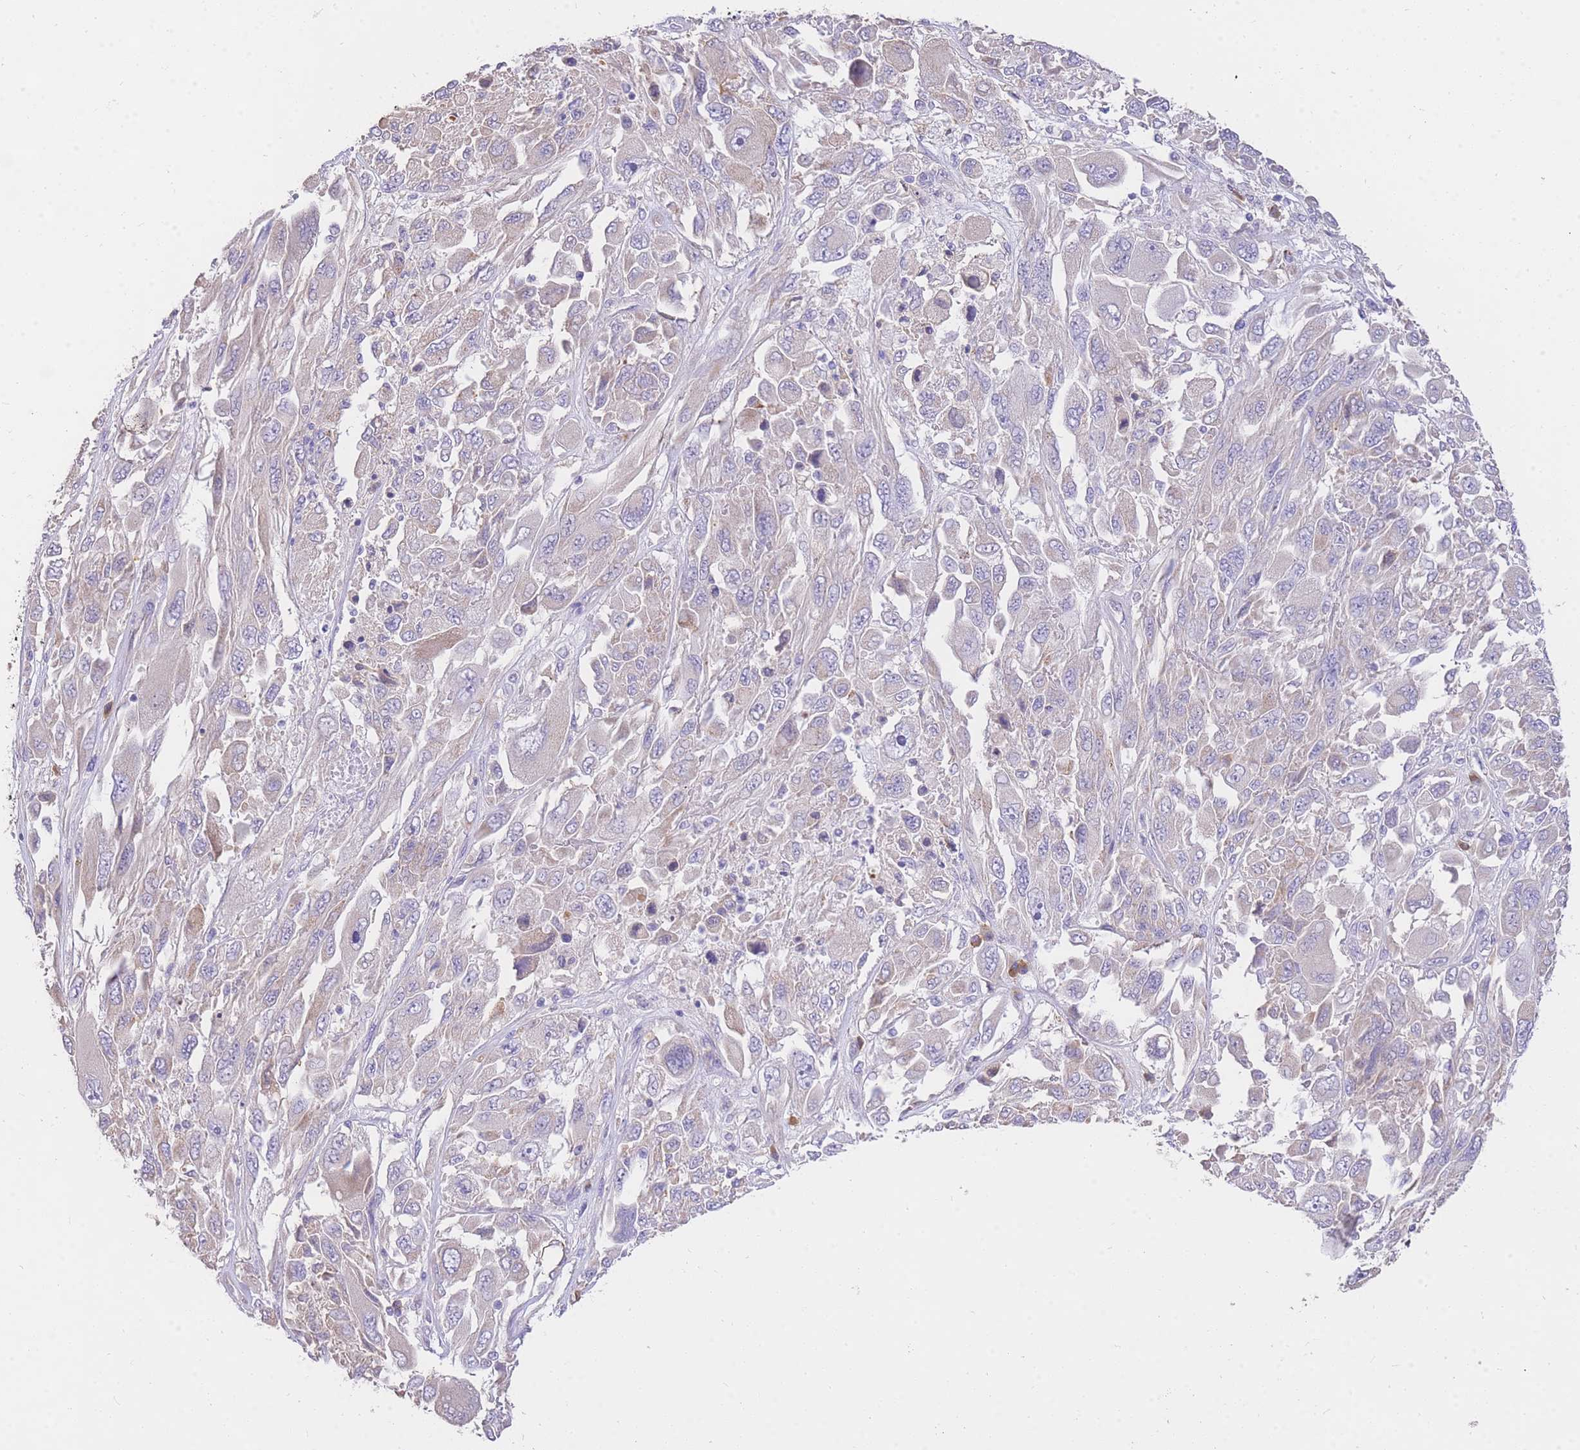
{"staining": {"intensity": "negative", "quantity": "none", "location": "none"}, "tissue": "melanoma", "cell_type": "Tumor cells", "image_type": "cancer", "snomed": [{"axis": "morphology", "description": "Malignant melanoma, NOS"}, {"axis": "topography", "description": "Skin"}], "caption": "High magnification brightfield microscopy of malignant melanoma stained with DAB (3,3'-diaminobenzidine) (brown) and counterstained with hematoxylin (blue): tumor cells show no significant expression.", "gene": "C2orf88", "patient": {"sex": "female", "age": 91}}